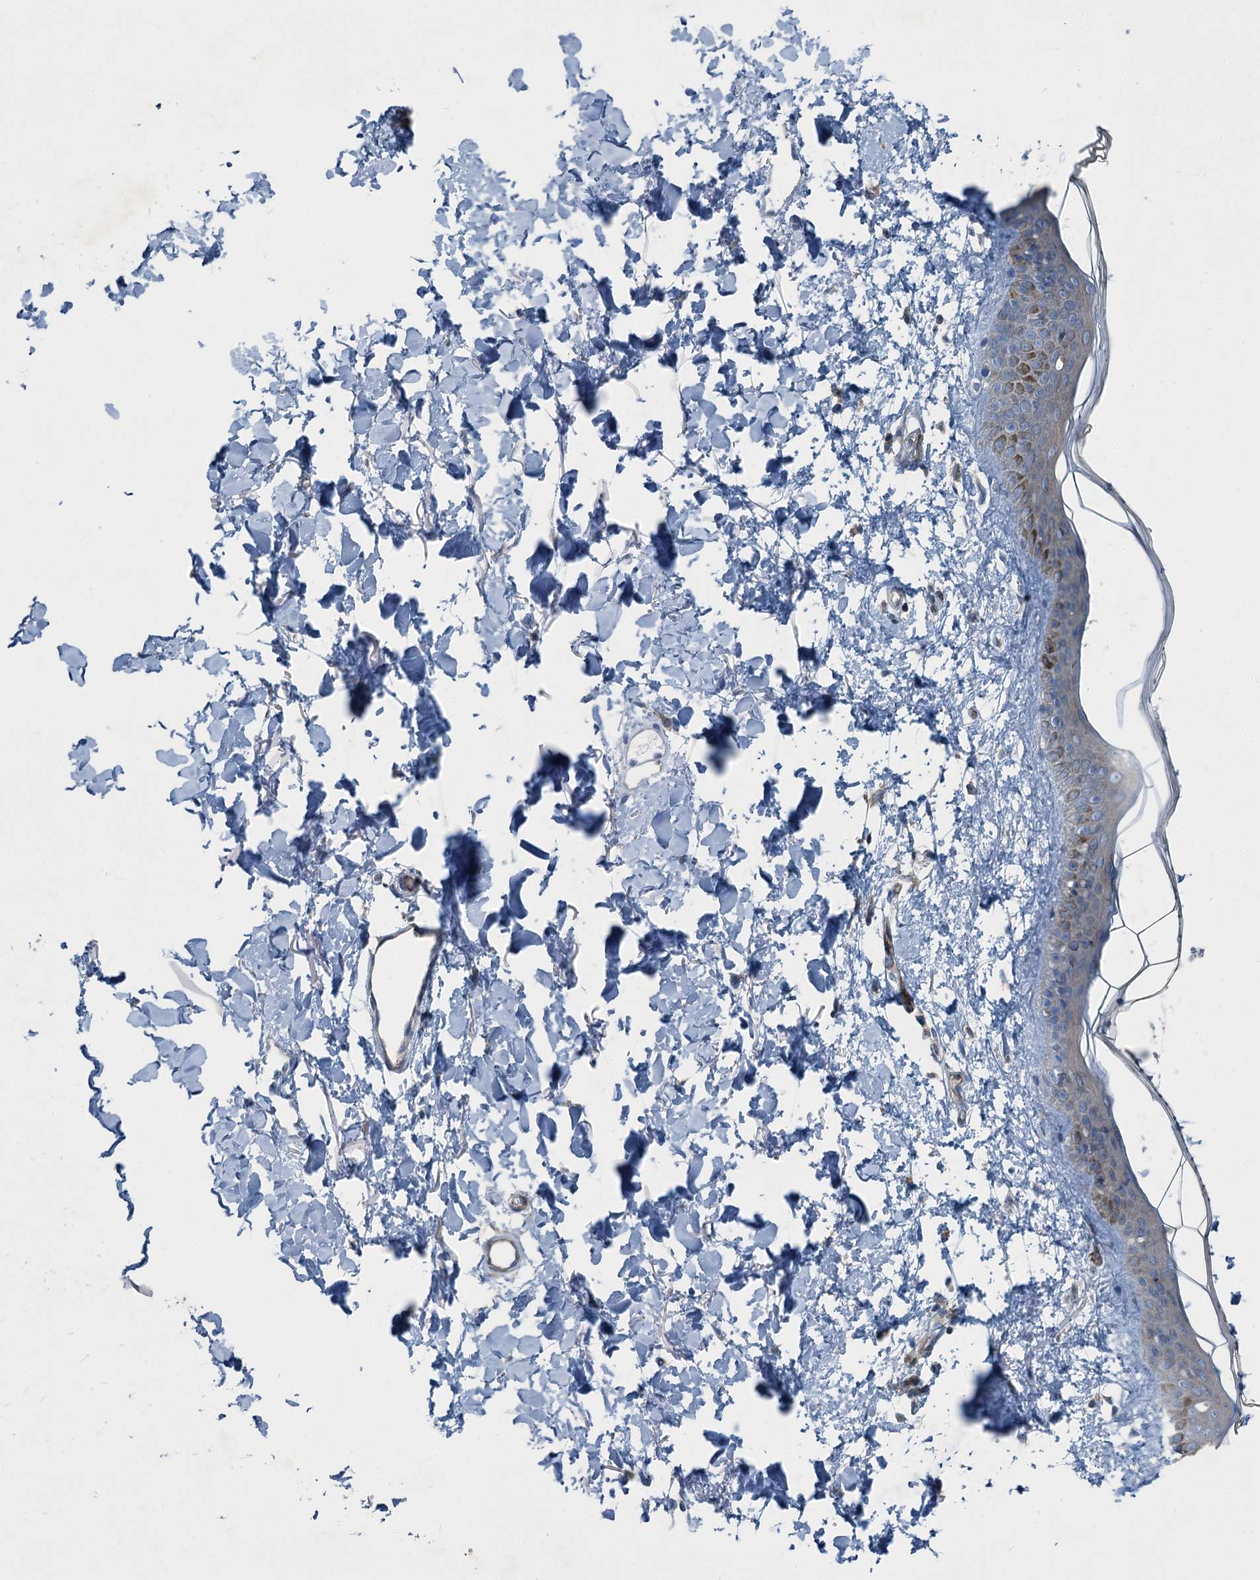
{"staining": {"intensity": "negative", "quantity": "none", "location": "none"}, "tissue": "skin", "cell_type": "Fibroblasts", "image_type": "normal", "snomed": [{"axis": "morphology", "description": "Normal tissue, NOS"}, {"axis": "topography", "description": "Skin"}], "caption": "Skin stained for a protein using immunohistochemistry displays no expression fibroblasts.", "gene": "AXL", "patient": {"sex": "female", "age": 58}}